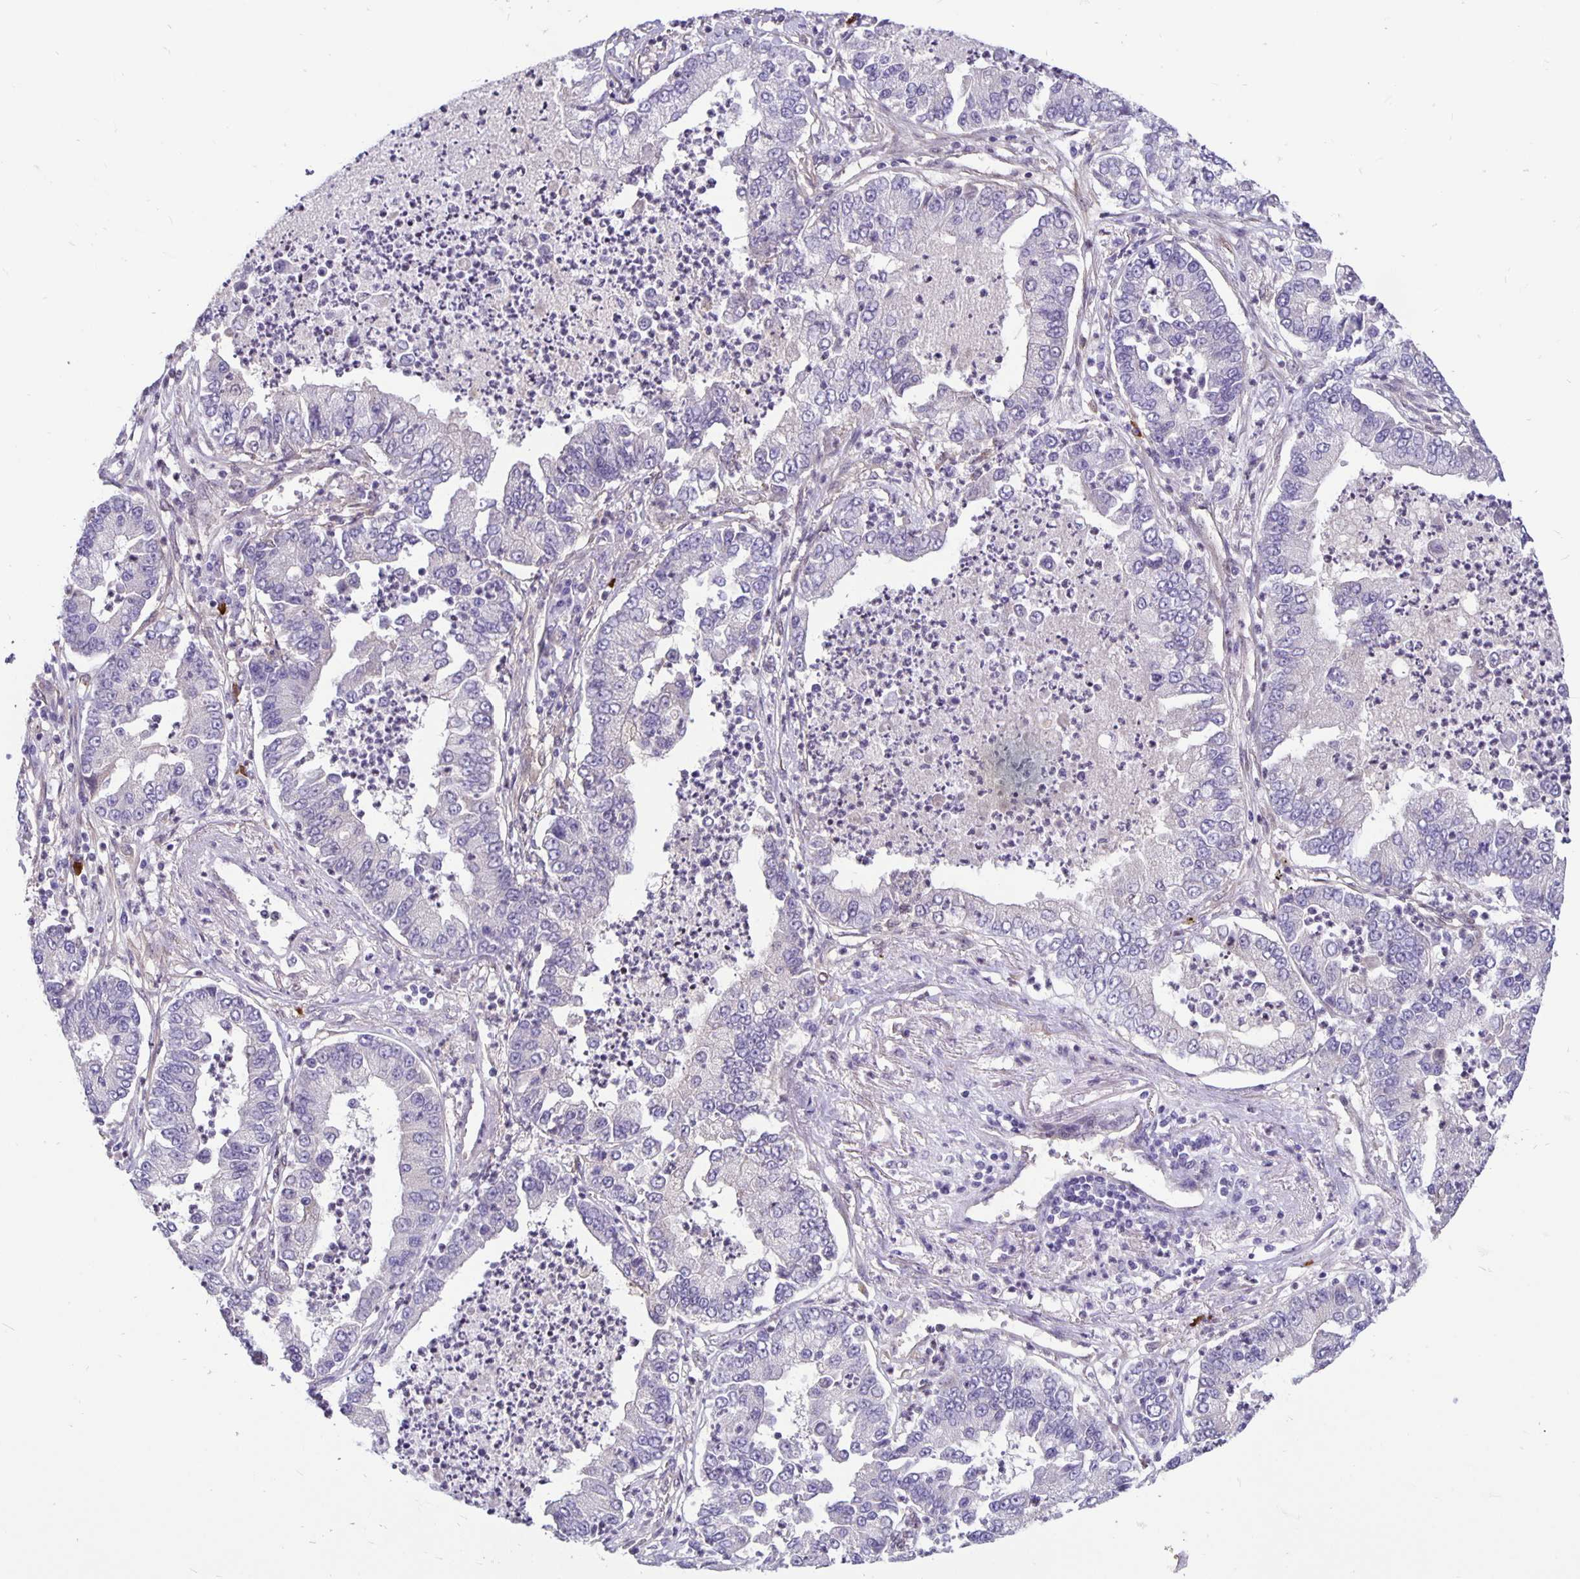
{"staining": {"intensity": "negative", "quantity": "none", "location": "none"}, "tissue": "lung cancer", "cell_type": "Tumor cells", "image_type": "cancer", "snomed": [{"axis": "morphology", "description": "Adenocarcinoma, NOS"}, {"axis": "topography", "description": "Lung"}], "caption": "The immunohistochemistry photomicrograph has no significant expression in tumor cells of lung cancer tissue.", "gene": "TAX1BP3", "patient": {"sex": "female", "age": 57}}